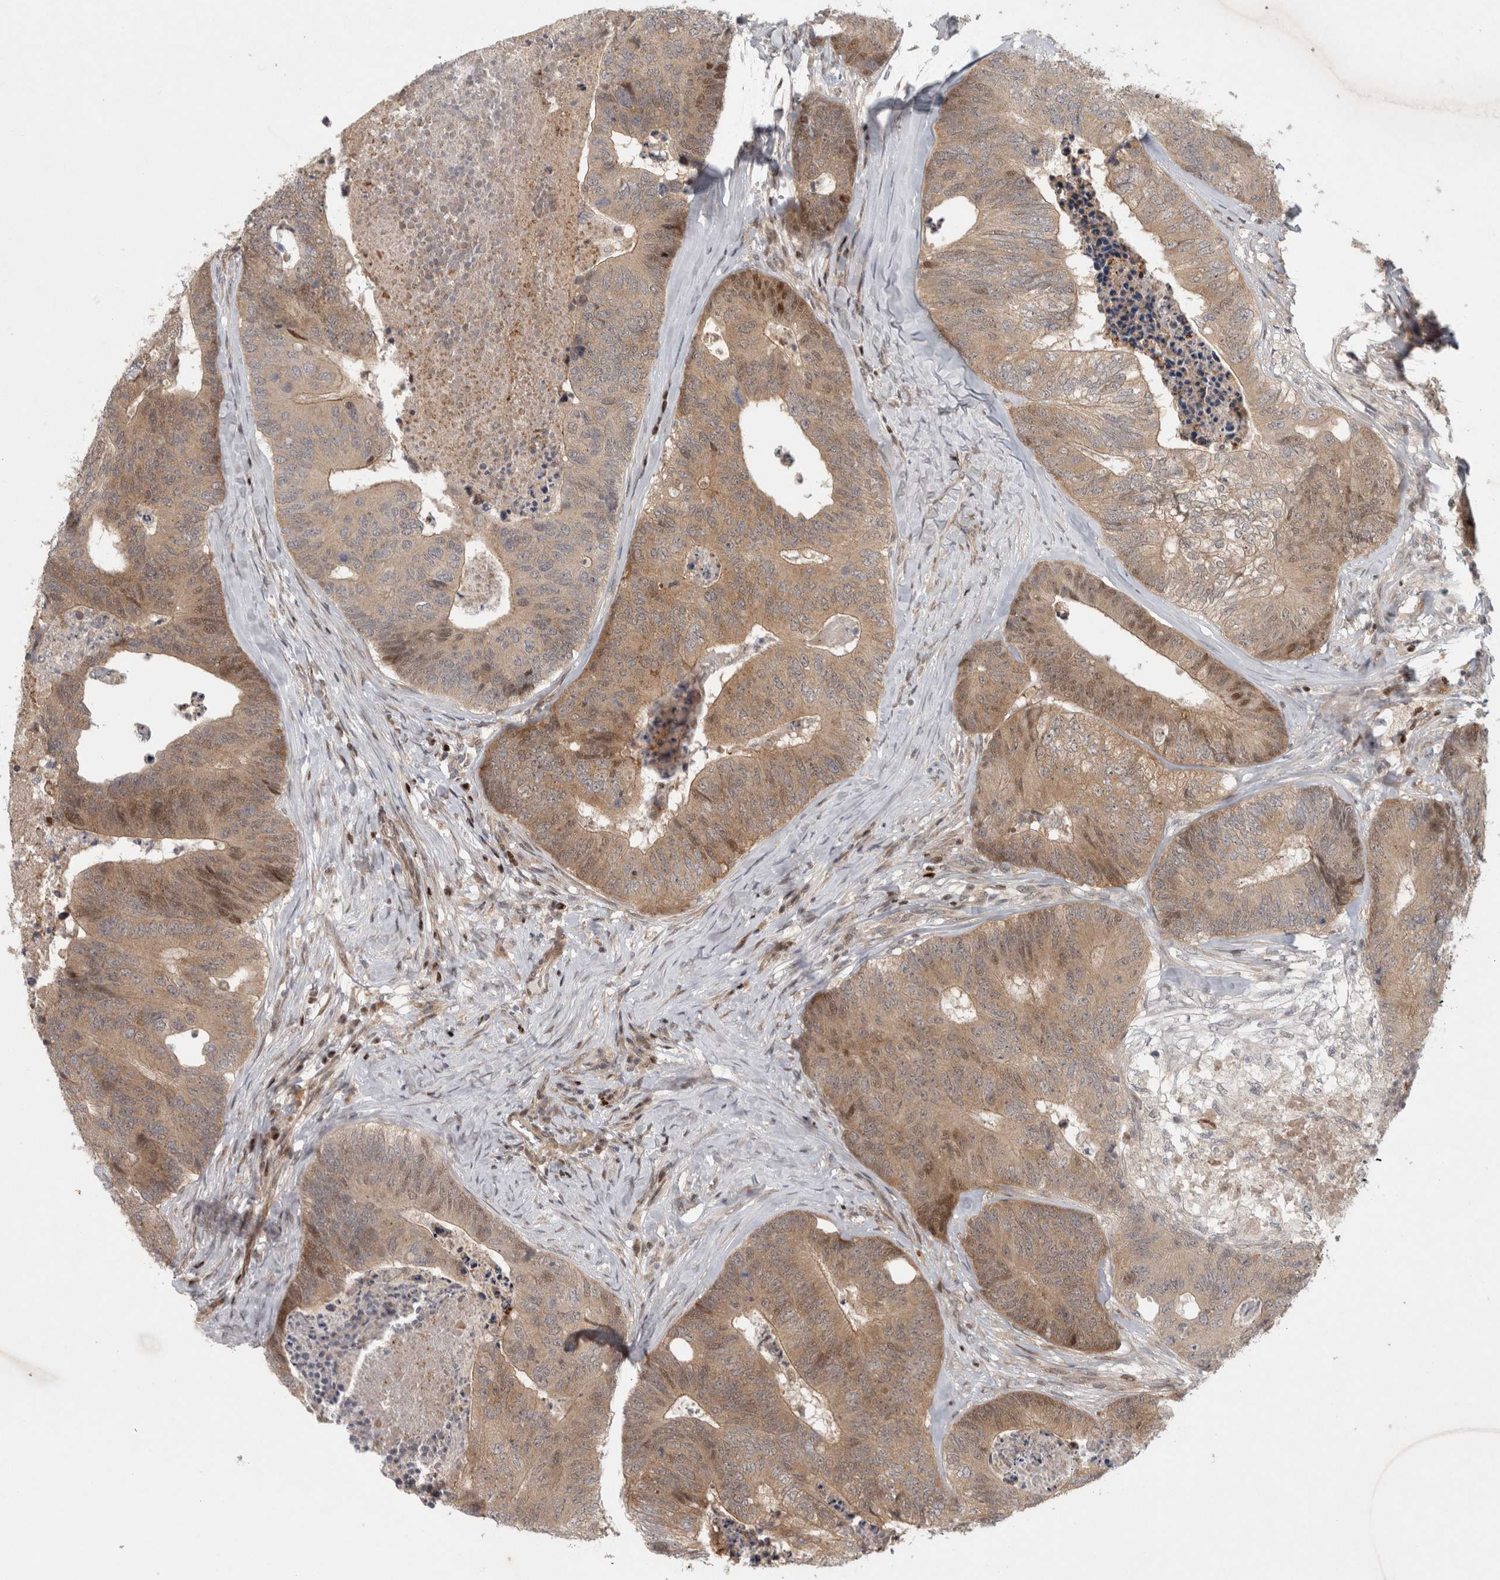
{"staining": {"intensity": "moderate", "quantity": ">75%", "location": "cytoplasmic/membranous,nuclear"}, "tissue": "colorectal cancer", "cell_type": "Tumor cells", "image_type": "cancer", "snomed": [{"axis": "morphology", "description": "Adenocarcinoma, NOS"}, {"axis": "topography", "description": "Colon"}], "caption": "Colorectal cancer stained with DAB immunohistochemistry displays medium levels of moderate cytoplasmic/membranous and nuclear expression in approximately >75% of tumor cells.", "gene": "KDM8", "patient": {"sex": "female", "age": 67}}